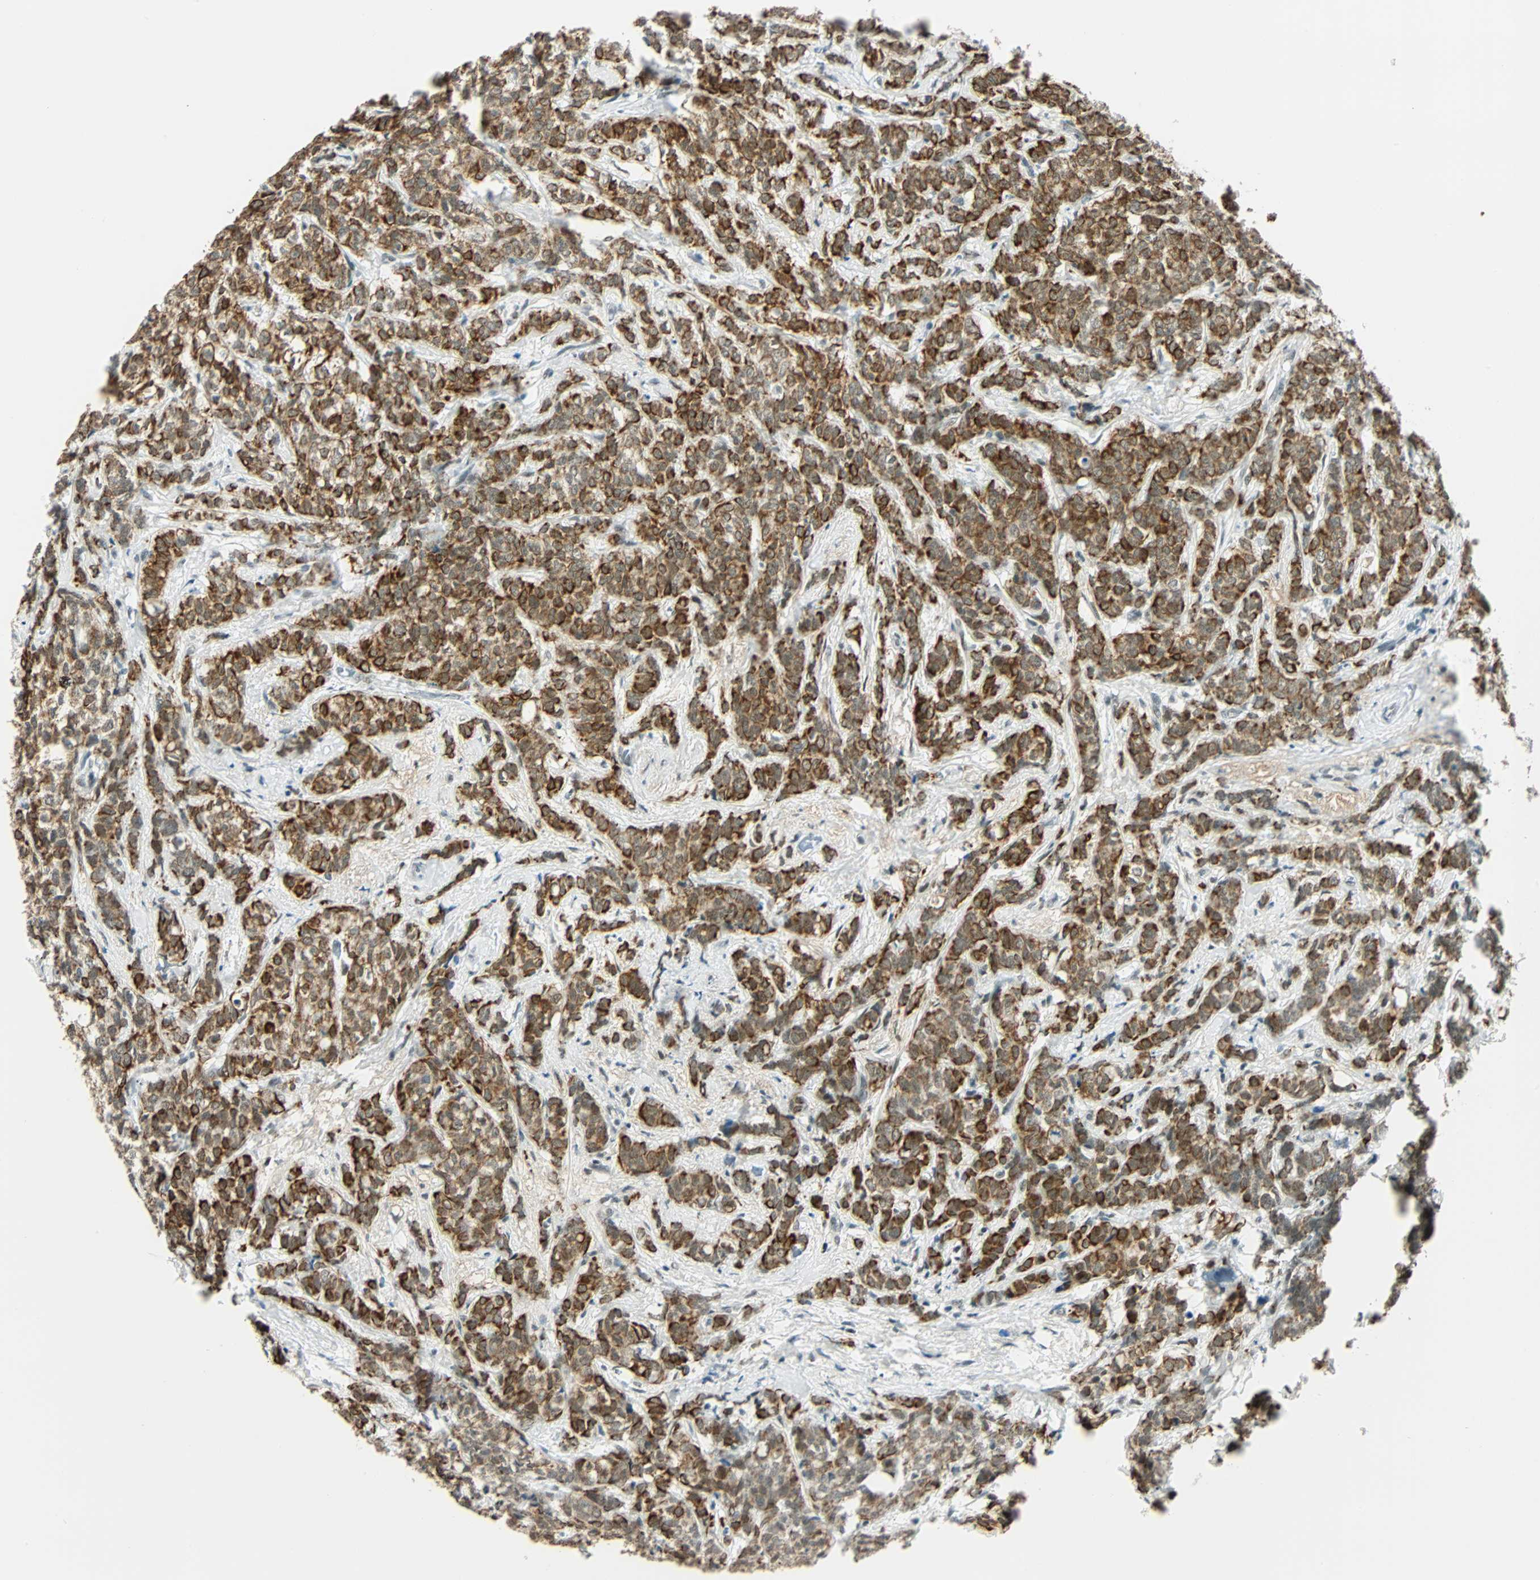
{"staining": {"intensity": "strong", "quantity": ">75%", "location": "cytoplasmic/membranous"}, "tissue": "breast cancer", "cell_type": "Tumor cells", "image_type": "cancer", "snomed": [{"axis": "morphology", "description": "Lobular carcinoma"}, {"axis": "topography", "description": "Breast"}], "caption": "Immunohistochemical staining of breast cancer shows strong cytoplasmic/membranous protein positivity in about >75% of tumor cells.", "gene": "NELFE", "patient": {"sex": "female", "age": 60}}